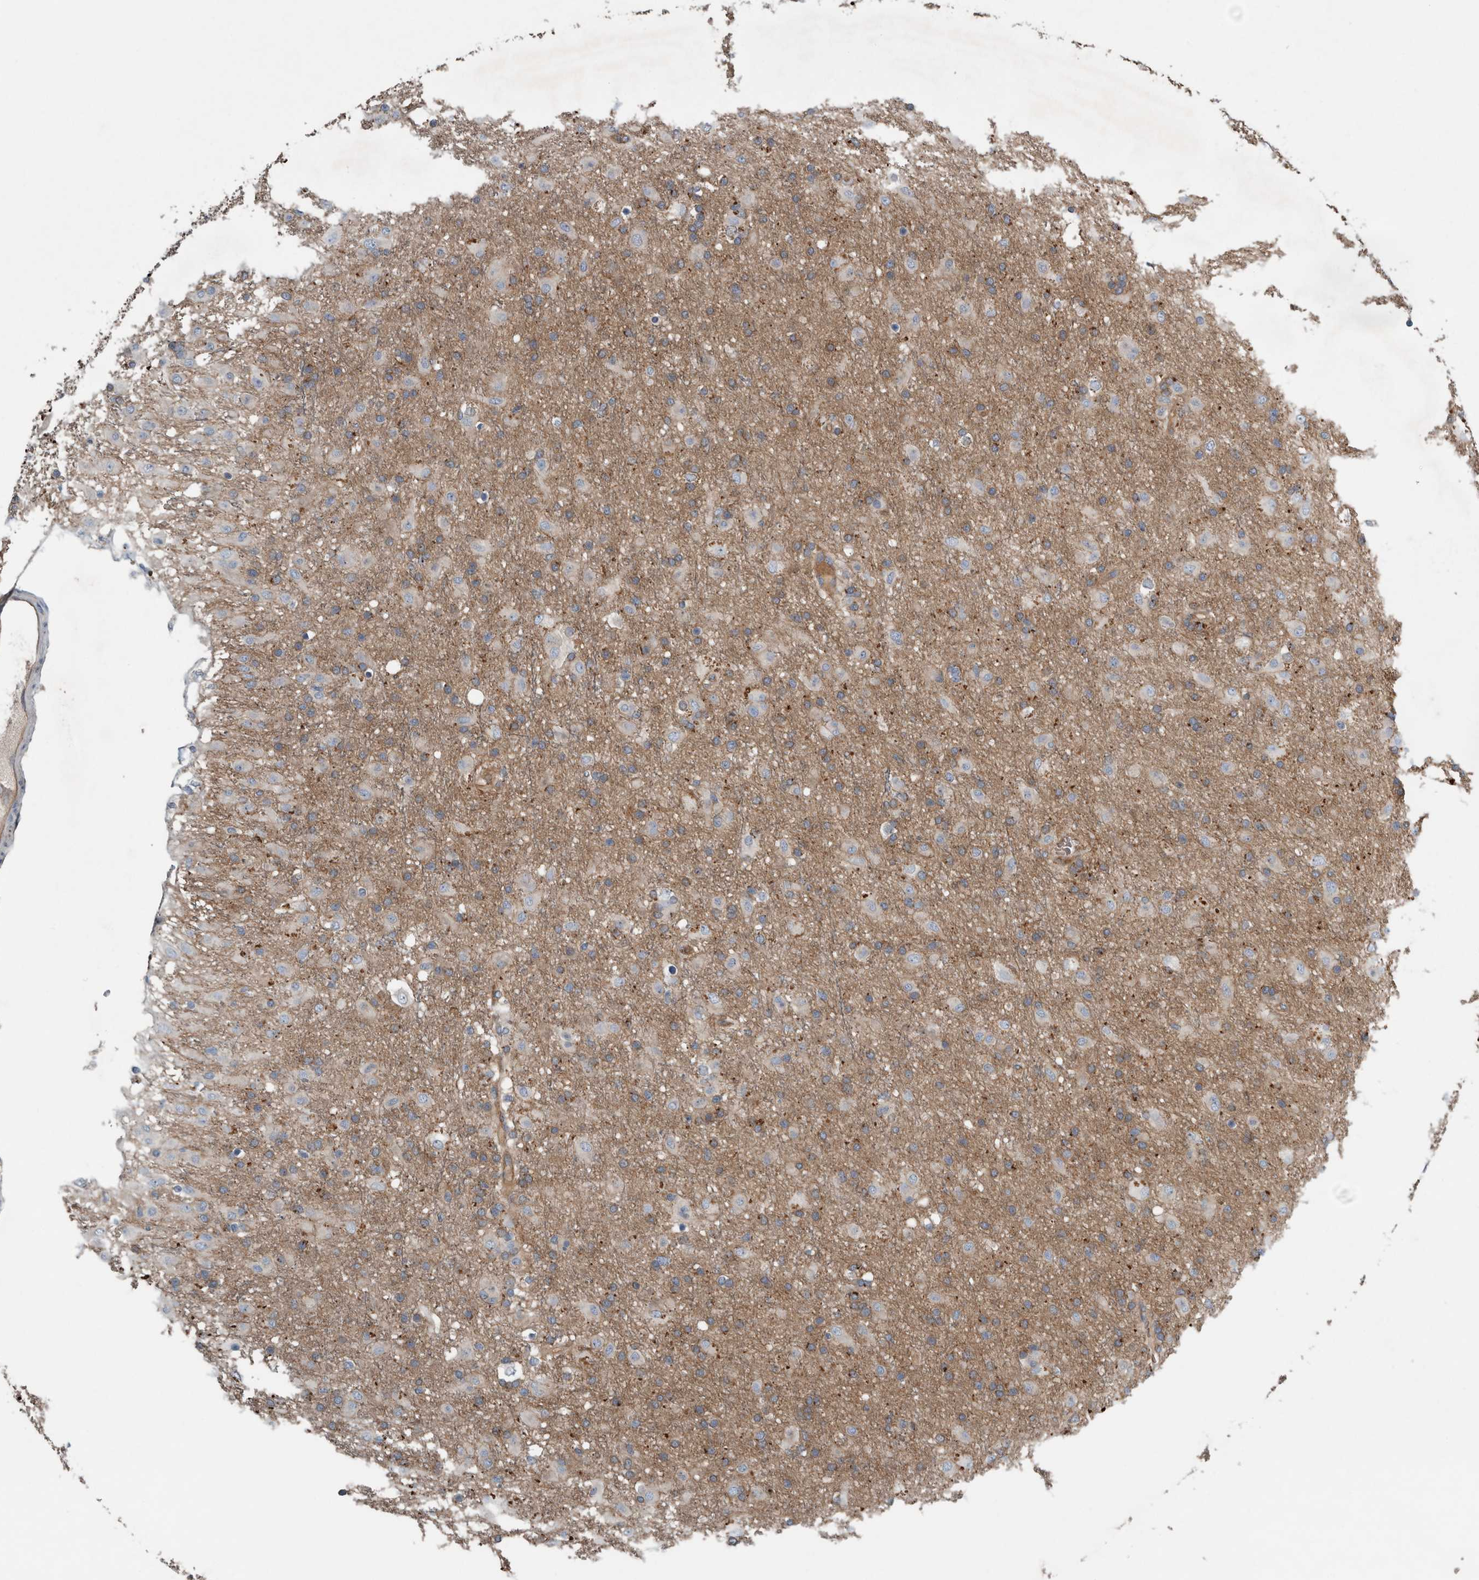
{"staining": {"intensity": "strong", "quantity": "25%-75%", "location": "cytoplasmic/membranous"}, "tissue": "glioma", "cell_type": "Tumor cells", "image_type": "cancer", "snomed": [{"axis": "morphology", "description": "Glioma, malignant, Low grade"}, {"axis": "topography", "description": "Brain"}], "caption": "A micrograph showing strong cytoplasmic/membranous staining in about 25%-75% of tumor cells in low-grade glioma (malignant), as visualized by brown immunohistochemical staining.", "gene": "GLT8D2", "patient": {"sex": "male", "age": 65}}